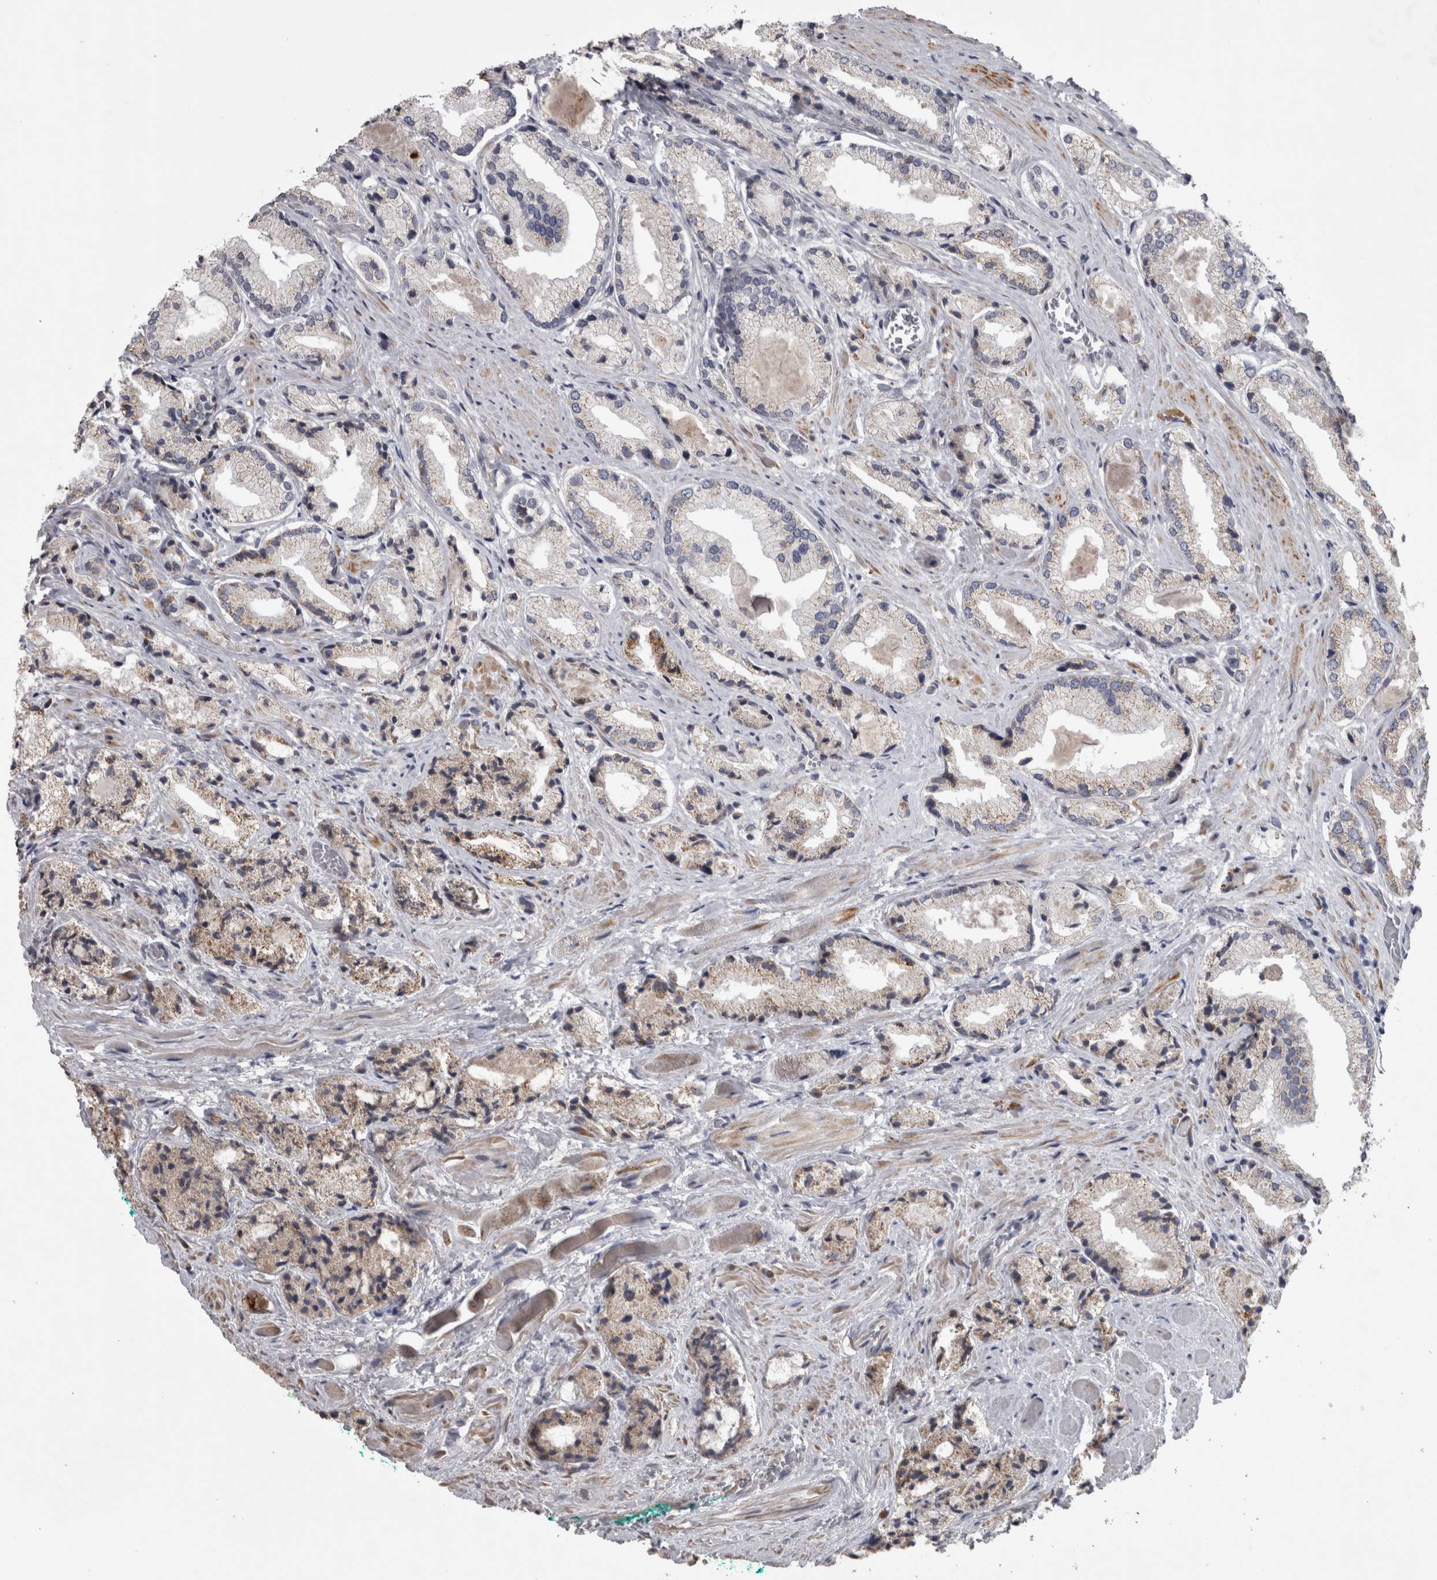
{"staining": {"intensity": "moderate", "quantity": "<25%", "location": "cytoplasmic/membranous"}, "tissue": "prostate cancer", "cell_type": "Tumor cells", "image_type": "cancer", "snomed": [{"axis": "morphology", "description": "Adenocarcinoma, Low grade"}, {"axis": "topography", "description": "Prostate"}], "caption": "Prostate cancer stained with a protein marker demonstrates moderate staining in tumor cells.", "gene": "DBT", "patient": {"sex": "male", "age": 62}}